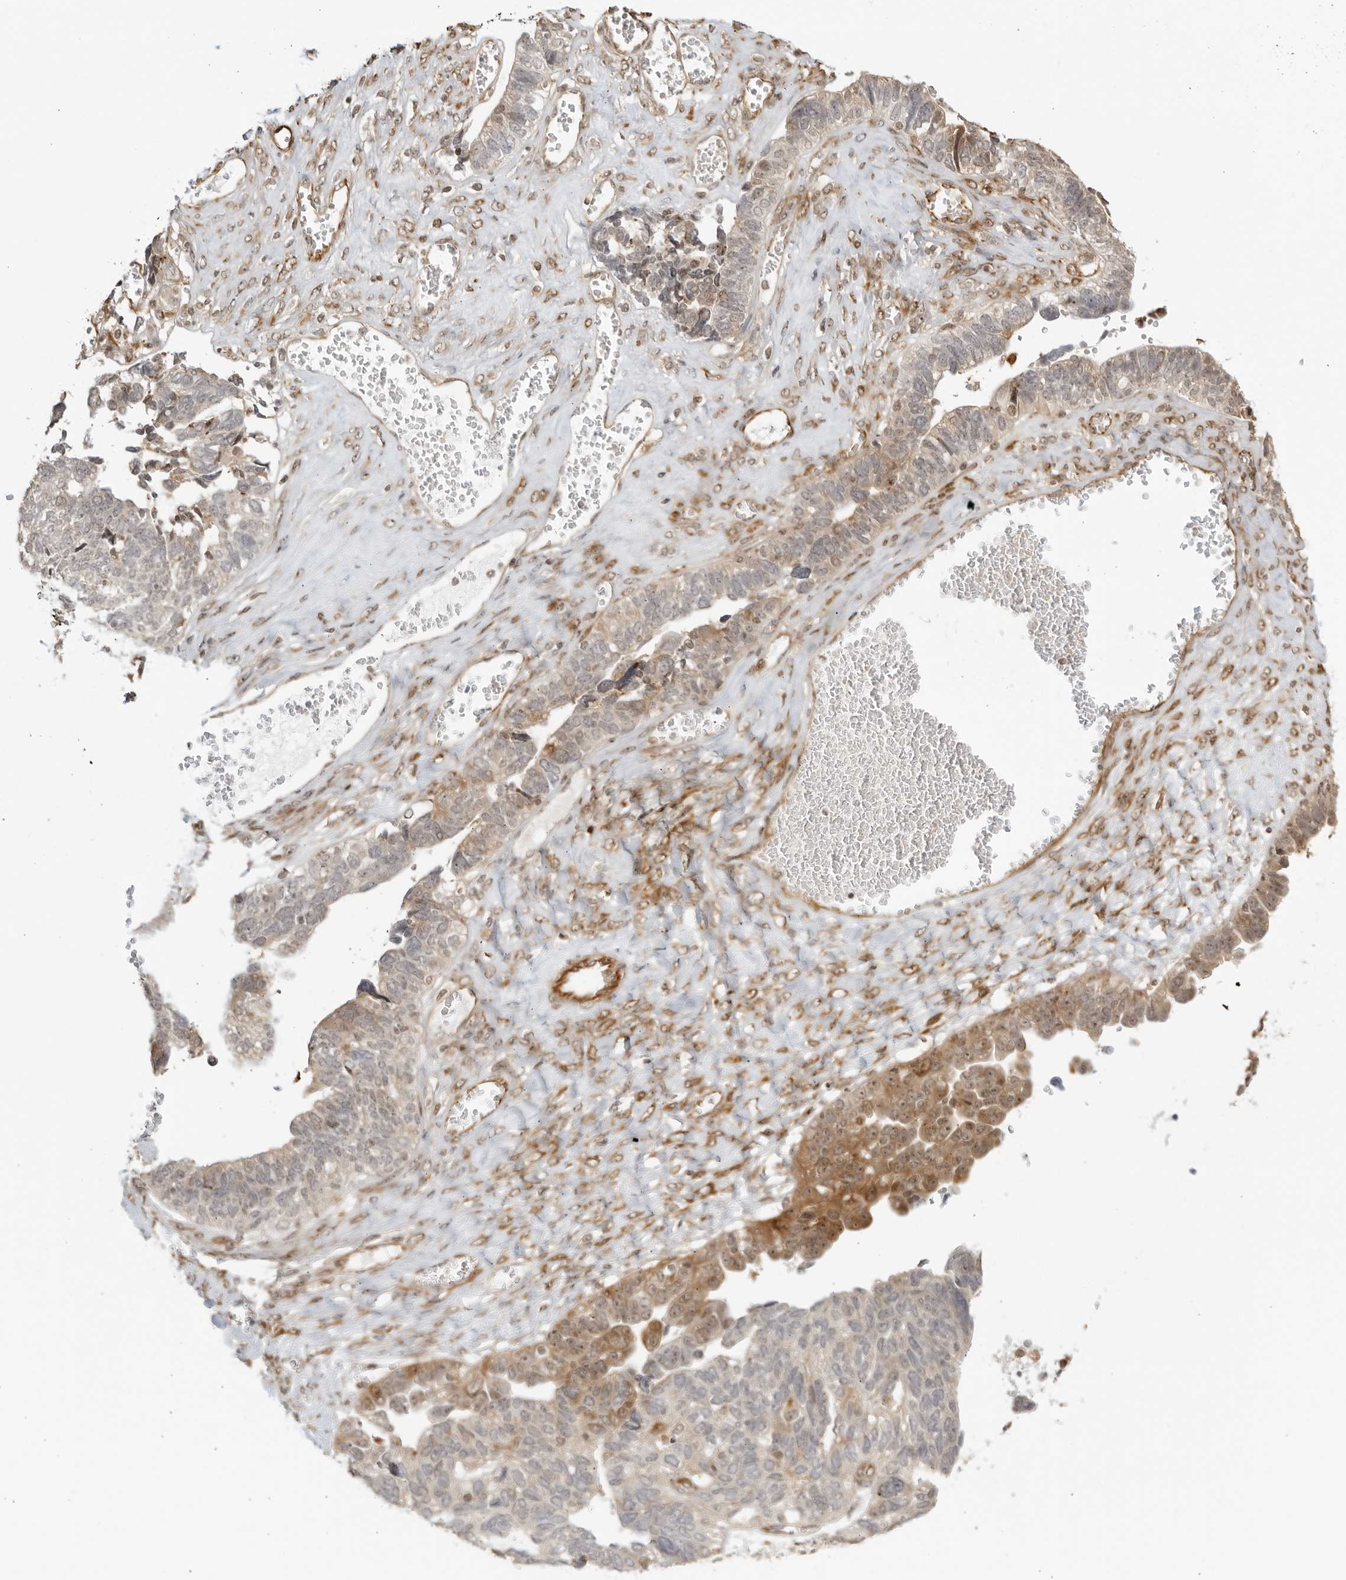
{"staining": {"intensity": "moderate", "quantity": "25%-75%", "location": "cytoplasmic/membranous,nuclear"}, "tissue": "ovarian cancer", "cell_type": "Tumor cells", "image_type": "cancer", "snomed": [{"axis": "morphology", "description": "Cystadenocarcinoma, serous, NOS"}, {"axis": "topography", "description": "Ovary"}], "caption": "Protein analysis of serous cystadenocarcinoma (ovarian) tissue exhibits moderate cytoplasmic/membranous and nuclear expression in approximately 25%-75% of tumor cells. Using DAB (brown) and hematoxylin (blue) stains, captured at high magnification using brightfield microscopy.", "gene": "TCF21", "patient": {"sex": "female", "age": 79}}